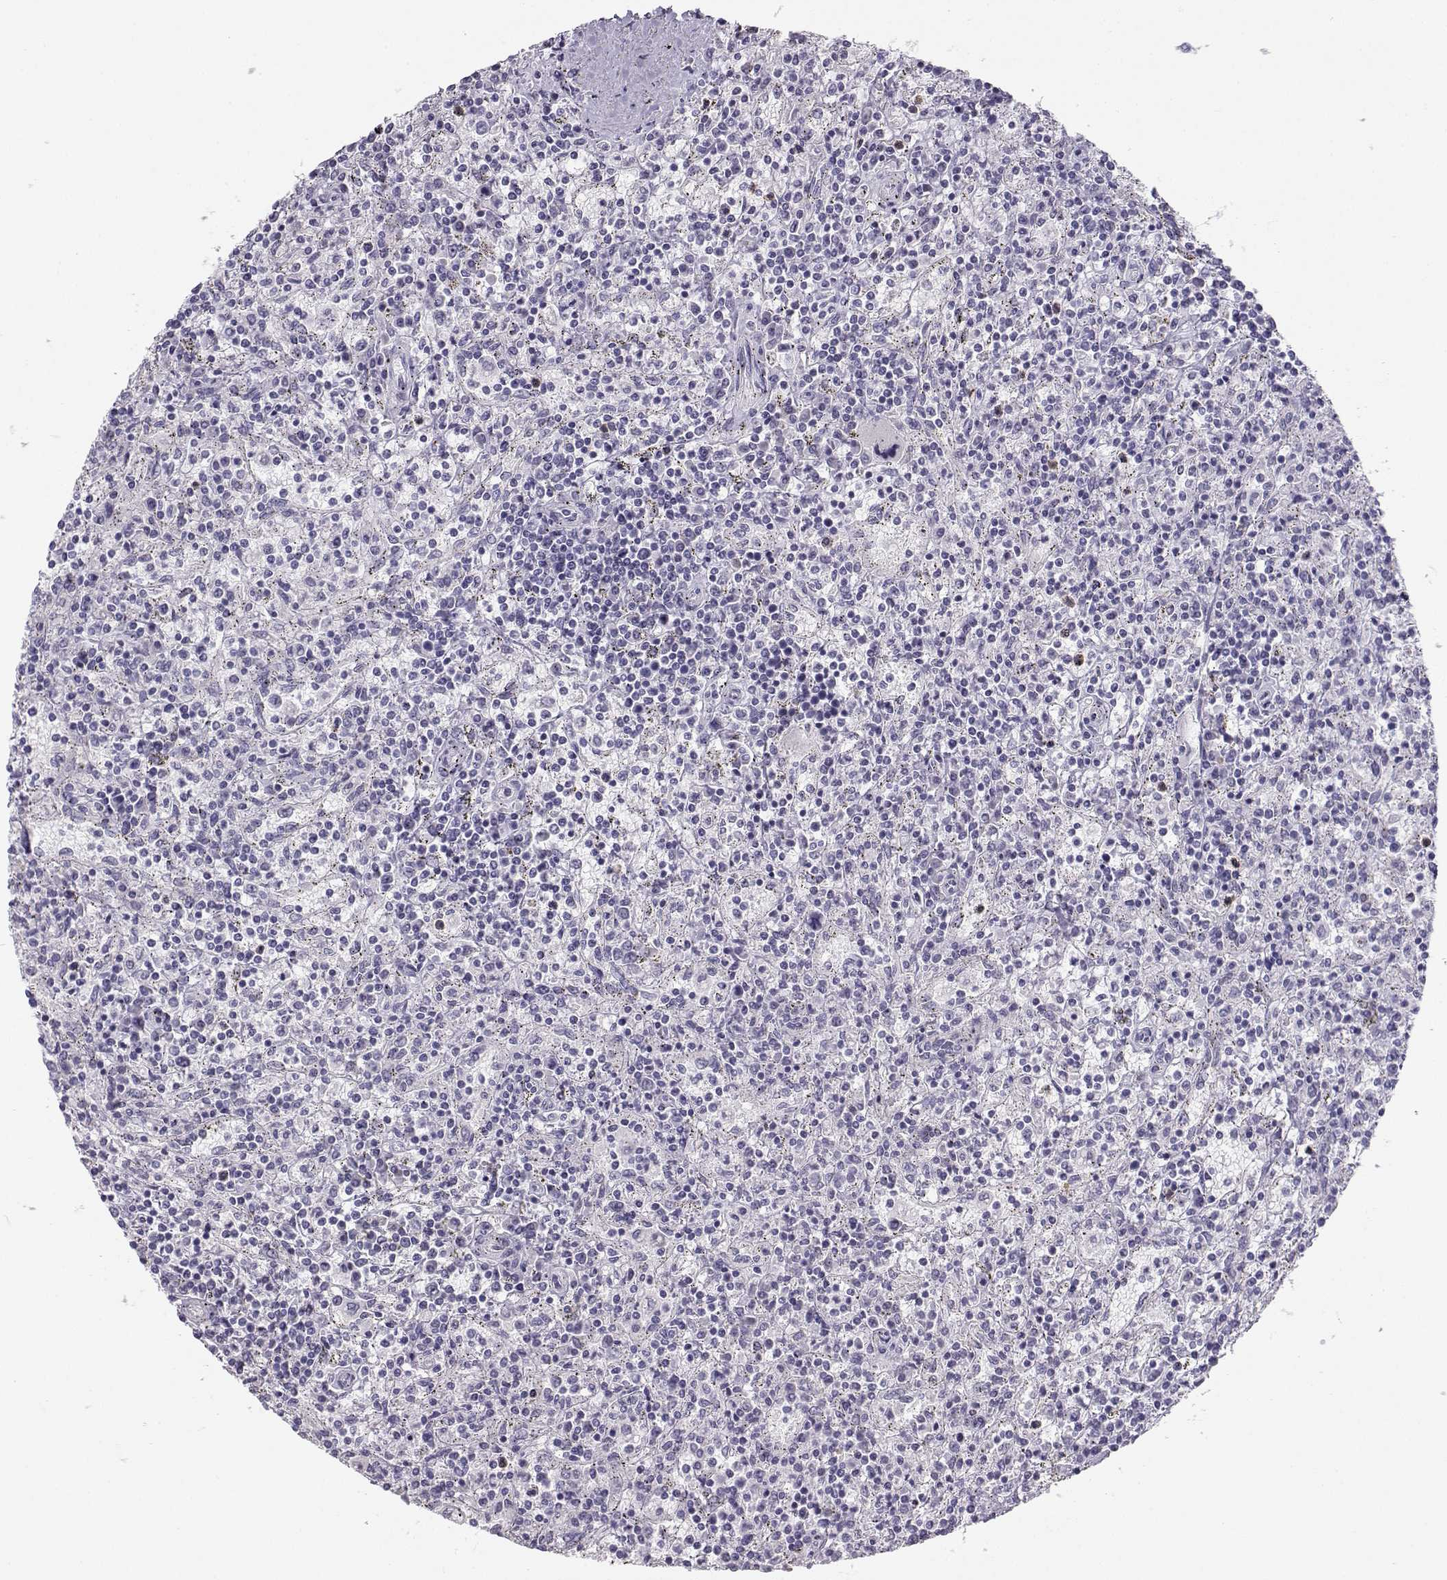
{"staining": {"intensity": "negative", "quantity": "none", "location": "none"}, "tissue": "lymphoma", "cell_type": "Tumor cells", "image_type": "cancer", "snomed": [{"axis": "morphology", "description": "Malignant lymphoma, non-Hodgkin's type, Low grade"}, {"axis": "topography", "description": "Spleen"}], "caption": "Immunohistochemistry (IHC) of human lymphoma displays no expression in tumor cells.", "gene": "NUTM1", "patient": {"sex": "male", "age": 62}}